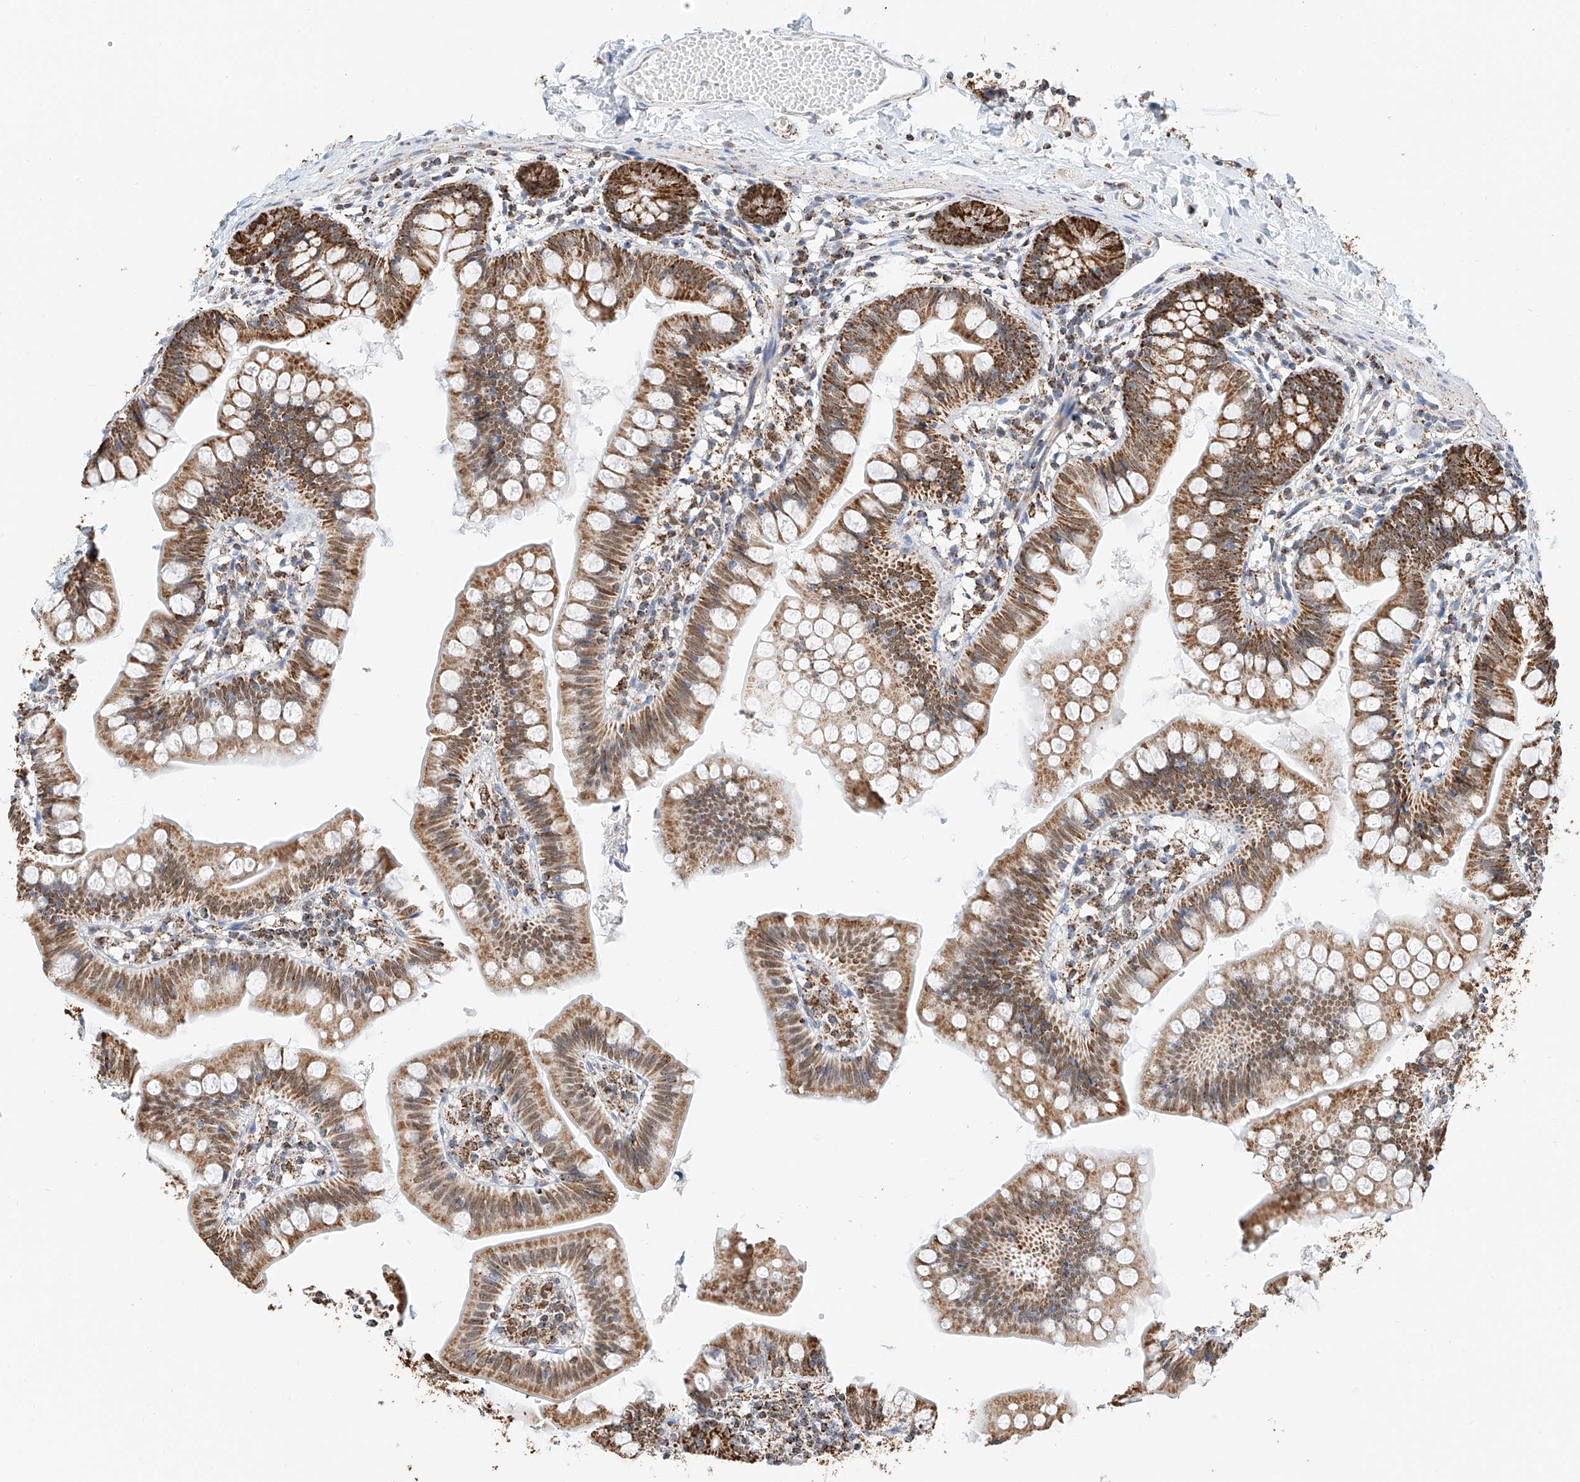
{"staining": {"intensity": "moderate", "quantity": ">75%", "location": "cytoplasmic/membranous"}, "tissue": "small intestine", "cell_type": "Glandular cells", "image_type": "normal", "snomed": [{"axis": "morphology", "description": "Normal tissue, NOS"}, {"axis": "topography", "description": "Small intestine"}], "caption": "A brown stain highlights moderate cytoplasmic/membranous staining of a protein in glandular cells of unremarkable human small intestine.", "gene": "PPA2", "patient": {"sex": "male", "age": 7}}